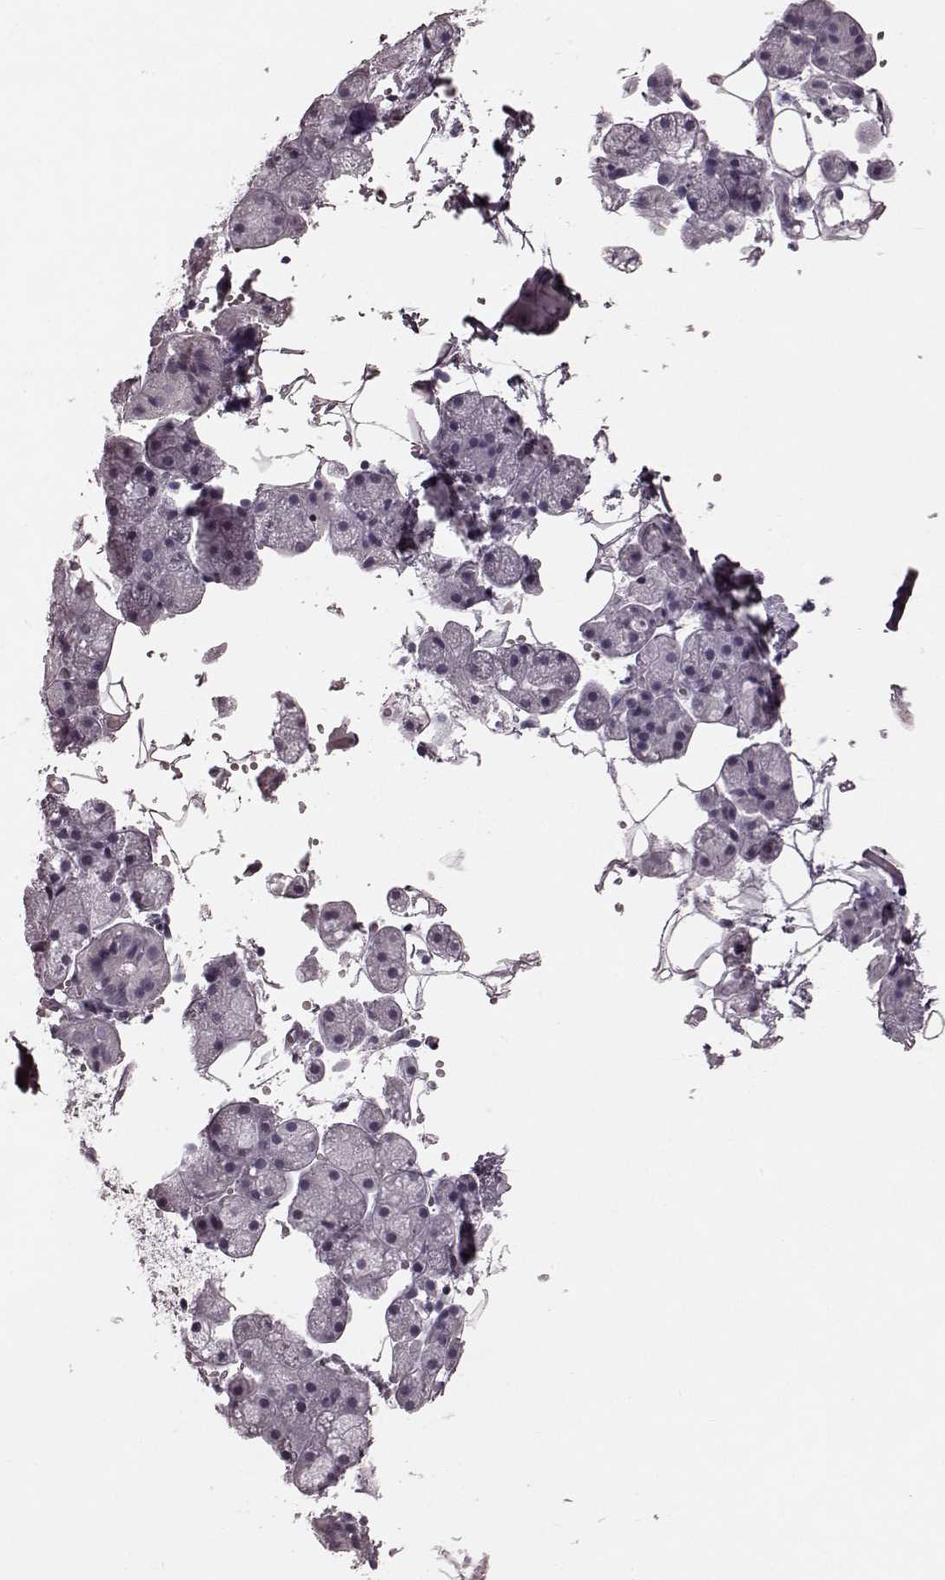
{"staining": {"intensity": "negative", "quantity": "none", "location": "none"}, "tissue": "salivary gland", "cell_type": "Glandular cells", "image_type": "normal", "snomed": [{"axis": "morphology", "description": "Normal tissue, NOS"}, {"axis": "topography", "description": "Salivary gland"}], "caption": "DAB immunohistochemical staining of benign salivary gland displays no significant expression in glandular cells.", "gene": "TRPM1", "patient": {"sex": "male", "age": 38}}